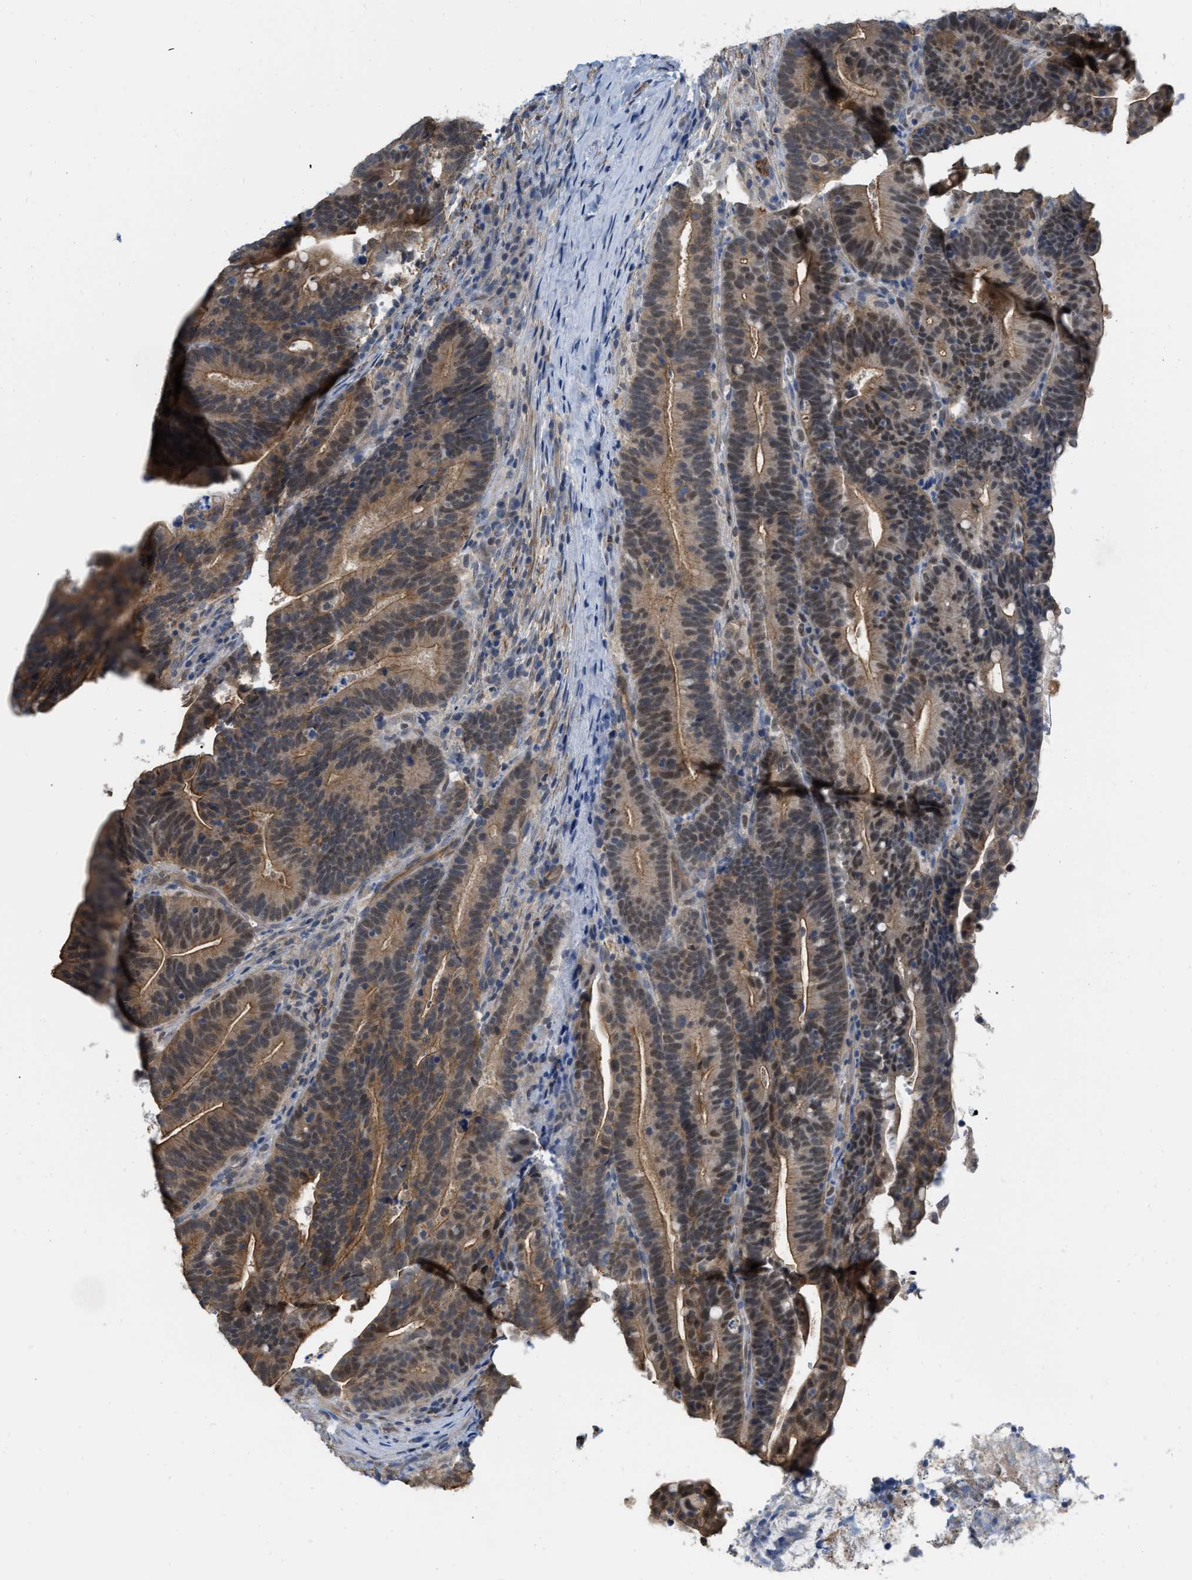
{"staining": {"intensity": "moderate", "quantity": ">75%", "location": "cytoplasmic/membranous,nuclear"}, "tissue": "colorectal cancer", "cell_type": "Tumor cells", "image_type": "cancer", "snomed": [{"axis": "morphology", "description": "Adenocarcinoma, NOS"}, {"axis": "topography", "description": "Colon"}], "caption": "This is a photomicrograph of immunohistochemistry staining of colorectal cancer (adenocarcinoma), which shows moderate staining in the cytoplasmic/membranous and nuclear of tumor cells.", "gene": "NAPEPLD", "patient": {"sex": "female", "age": 66}}